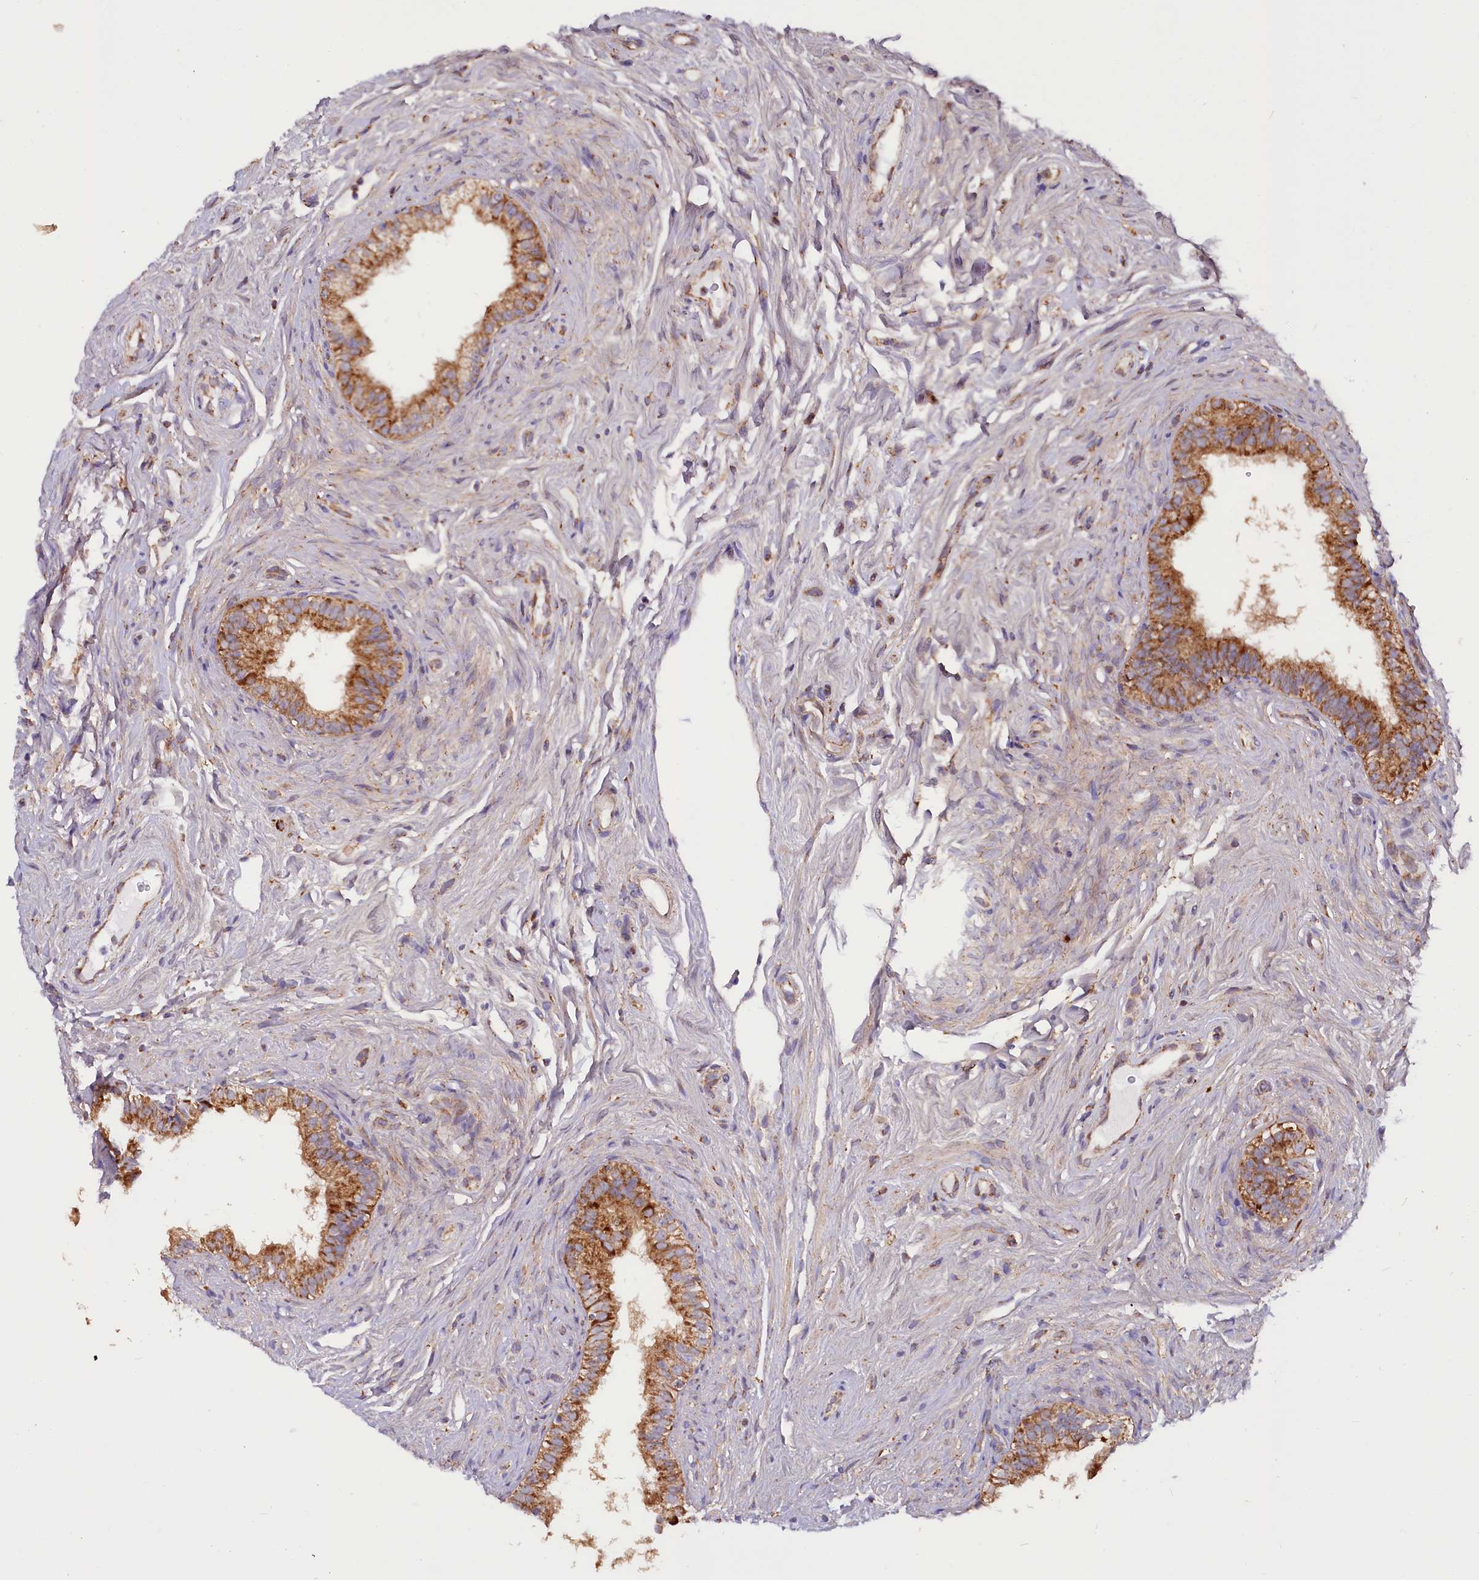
{"staining": {"intensity": "moderate", "quantity": ">75%", "location": "cytoplasmic/membranous"}, "tissue": "epididymis", "cell_type": "Glandular cells", "image_type": "normal", "snomed": [{"axis": "morphology", "description": "Normal tissue, NOS"}, {"axis": "topography", "description": "Epididymis"}], "caption": "IHC photomicrograph of unremarkable epididymis: human epididymis stained using immunohistochemistry (IHC) reveals medium levels of moderate protein expression localized specifically in the cytoplasmic/membranous of glandular cells, appearing as a cytoplasmic/membranous brown color.", "gene": "NUDT15", "patient": {"sex": "male", "age": 84}}